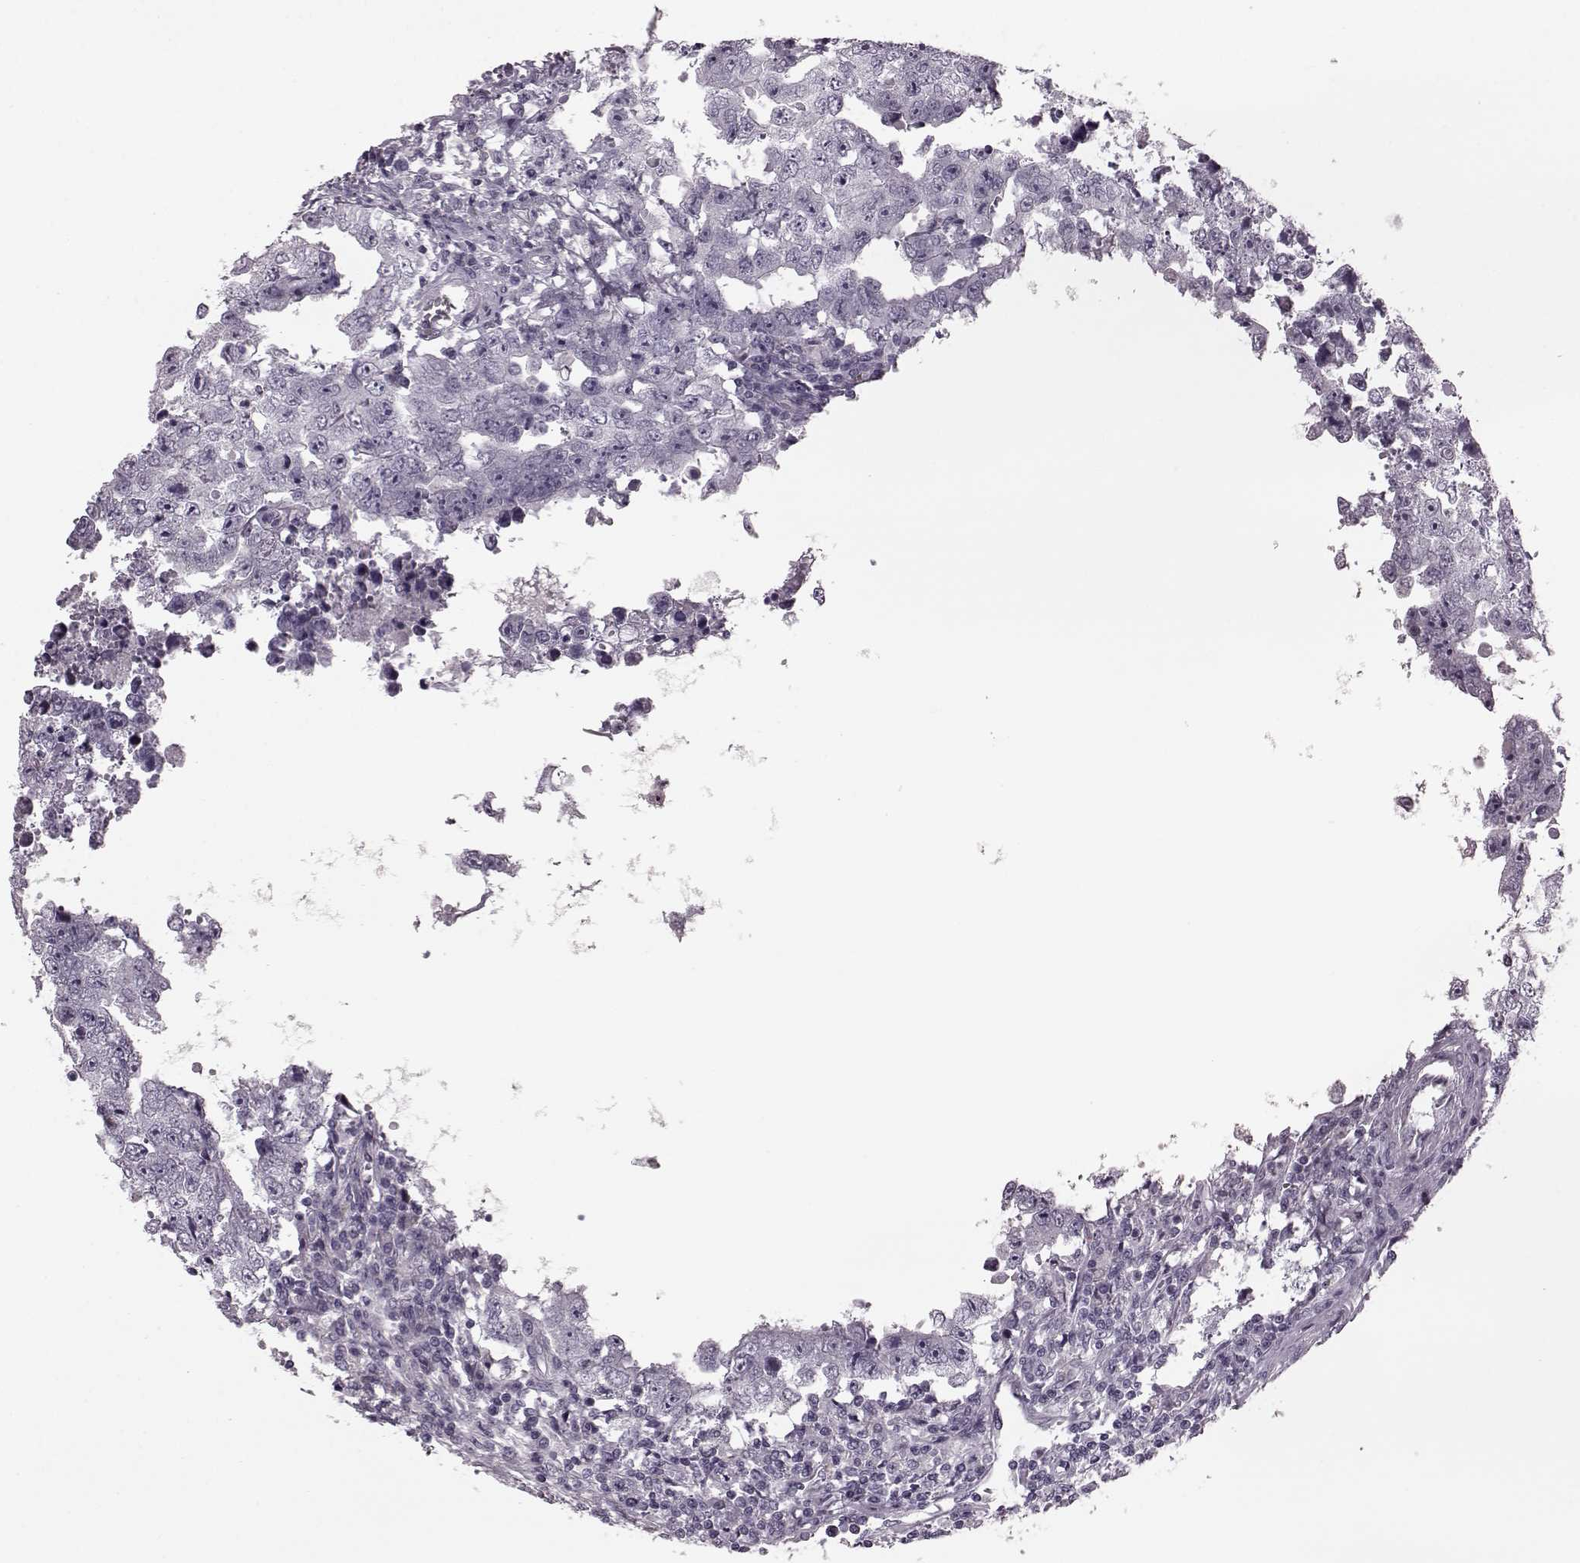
{"staining": {"intensity": "negative", "quantity": "none", "location": "none"}, "tissue": "testis cancer", "cell_type": "Tumor cells", "image_type": "cancer", "snomed": [{"axis": "morphology", "description": "Carcinoma, Embryonal, NOS"}, {"axis": "topography", "description": "Testis"}], "caption": "This image is of testis embryonal carcinoma stained with IHC to label a protein in brown with the nuclei are counter-stained blue. There is no positivity in tumor cells. (DAB (3,3'-diaminobenzidine) immunohistochemistry visualized using brightfield microscopy, high magnification).", "gene": "CST7", "patient": {"sex": "male", "age": 36}}